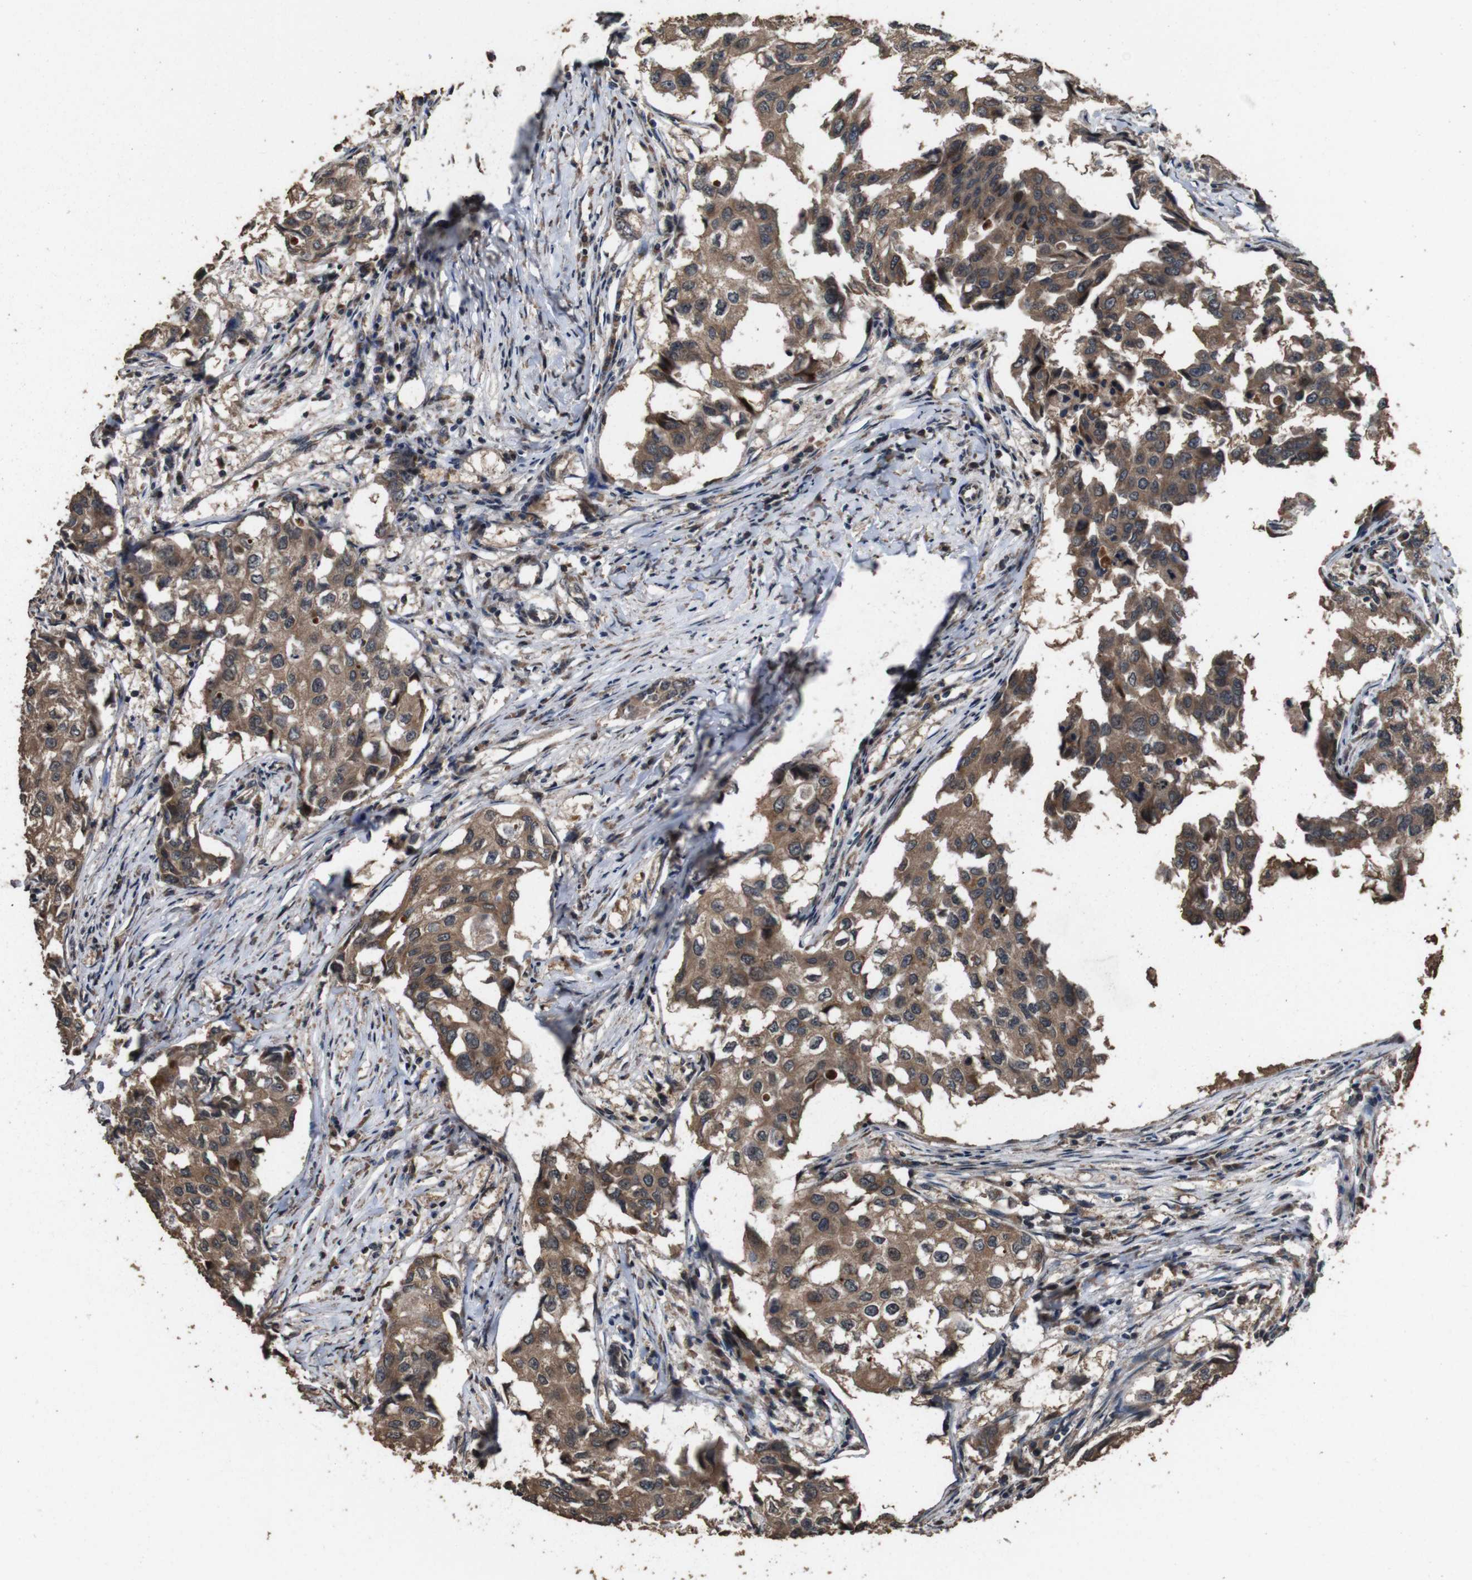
{"staining": {"intensity": "moderate", "quantity": ">75%", "location": "cytoplasmic/membranous"}, "tissue": "breast cancer", "cell_type": "Tumor cells", "image_type": "cancer", "snomed": [{"axis": "morphology", "description": "Duct carcinoma"}, {"axis": "topography", "description": "Breast"}], "caption": "Breast cancer (intraductal carcinoma) stained with a protein marker shows moderate staining in tumor cells.", "gene": "RRAS2", "patient": {"sex": "female", "age": 27}}